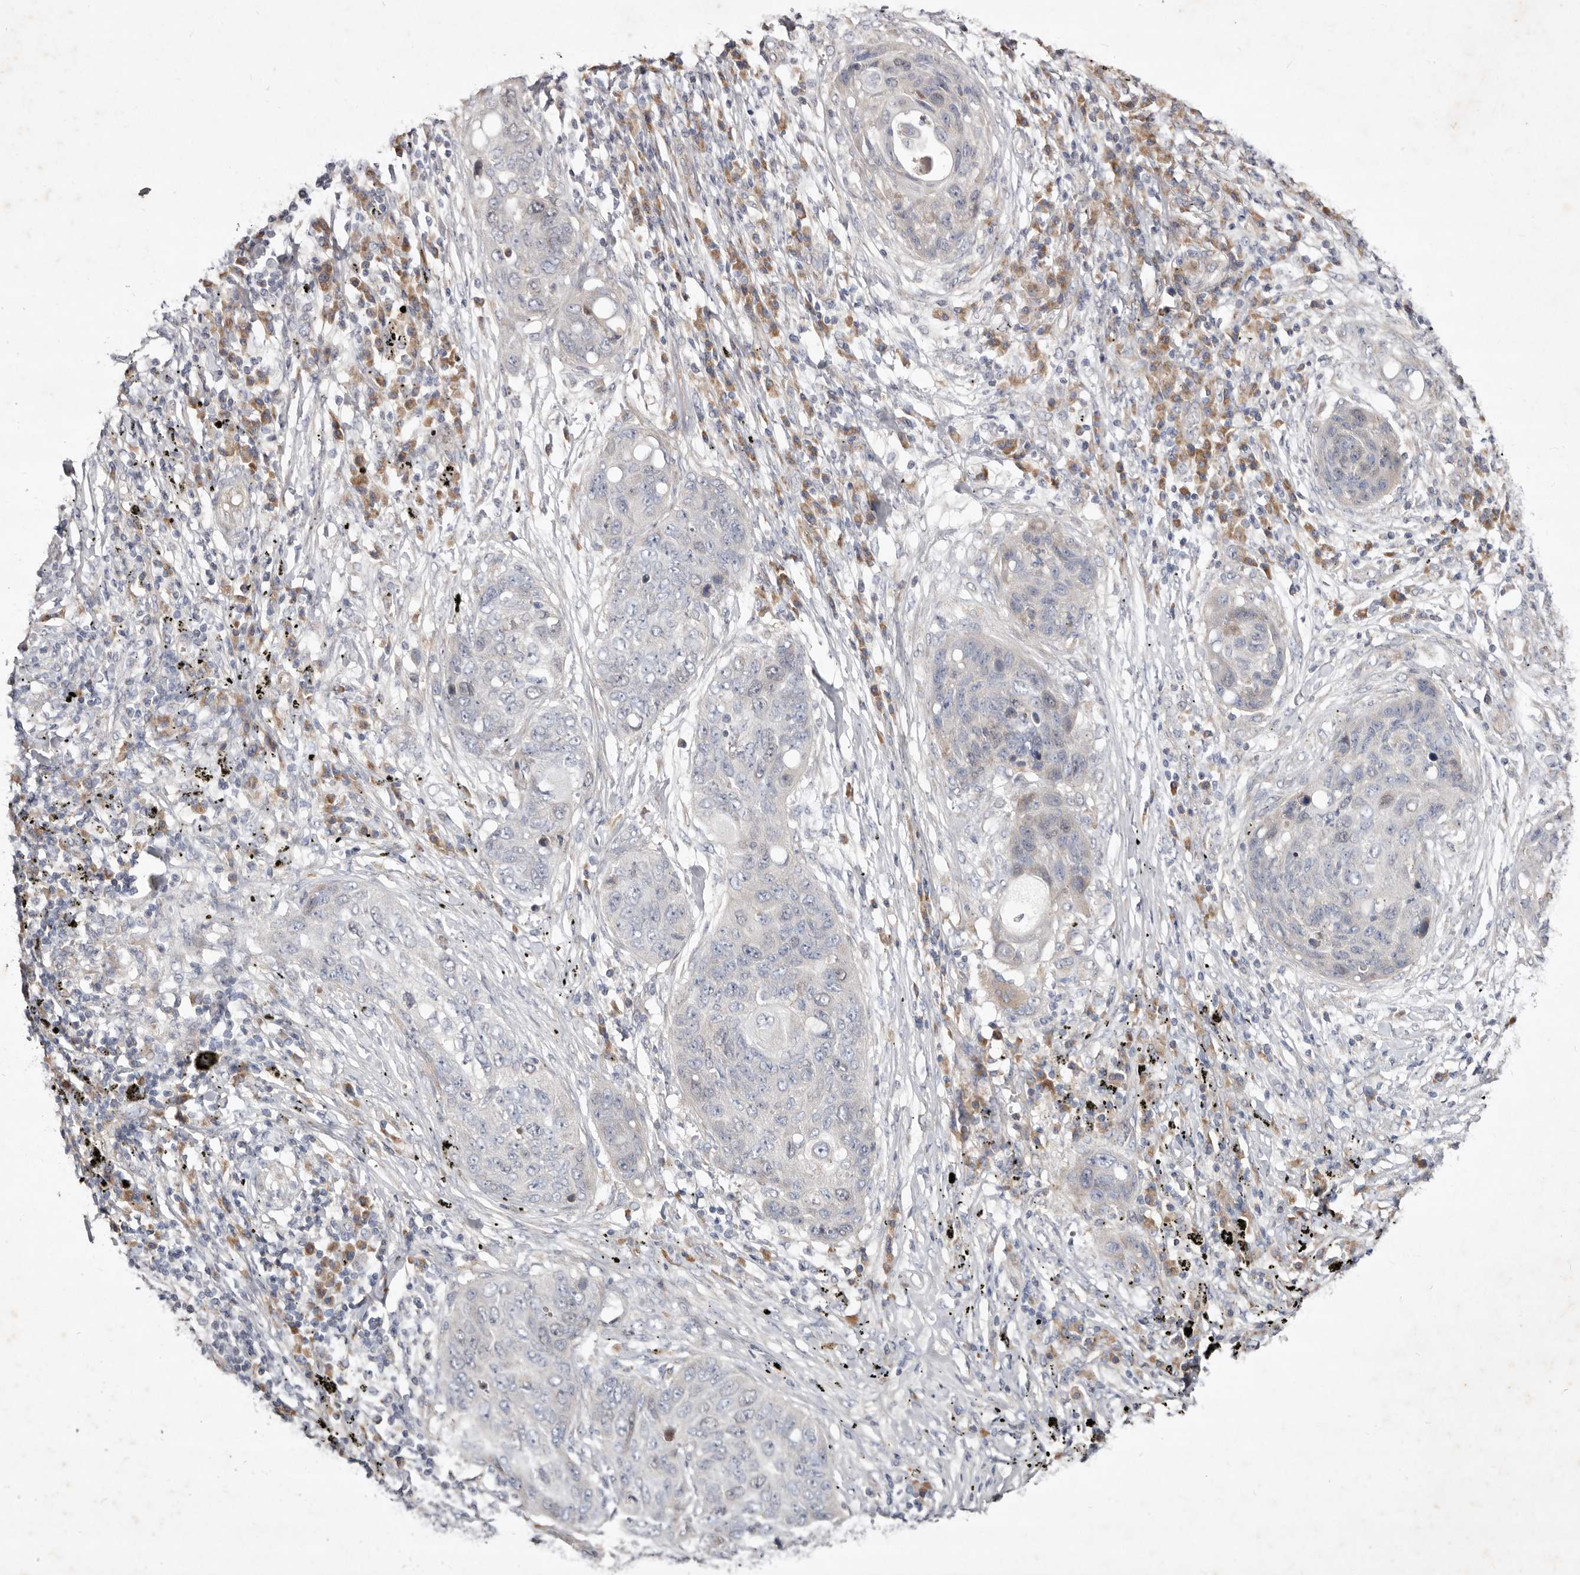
{"staining": {"intensity": "negative", "quantity": "none", "location": "none"}, "tissue": "lung cancer", "cell_type": "Tumor cells", "image_type": "cancer", "snomed": [{"axis": "morphology", "description": "Squamous cell carcinoma, NOS"}, {"axis": "topography", "description": "Lung"}], "caption": "This micrograph is of lung squamous cell carcinoma stained with immunohistochemistry (IHC) to label a protein in brown with the nuclei are counter-stained blue. There is no positivity in tumor cells.", "gene": "SLC25A20", "patient": {"sex": "female", "age": 63}}